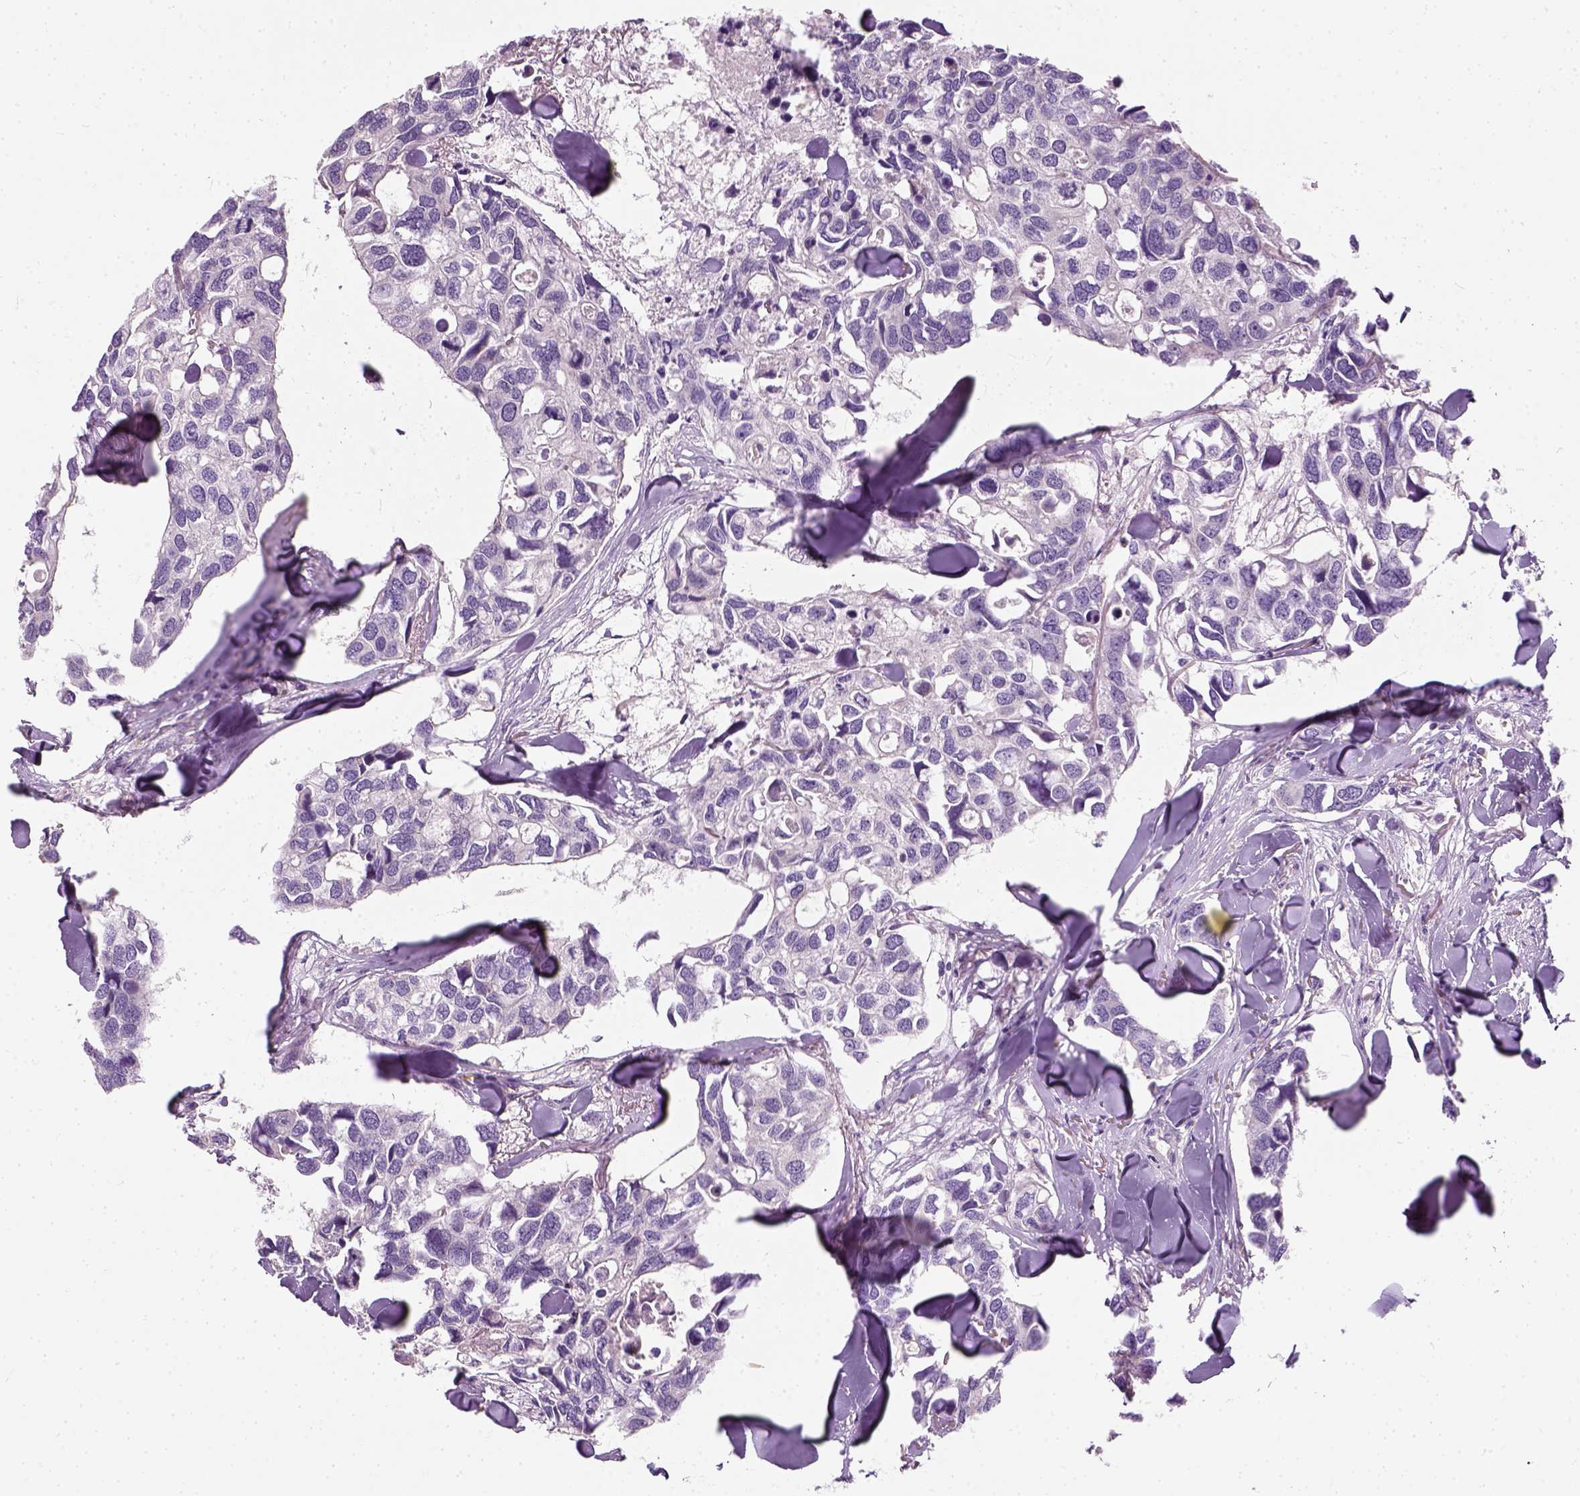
{"staining": {"intensity": "negative", "quantity": "none", "location": "none"}, "tissue": "breast cancer", "cell_type": "Tumor cells", "image_type": "cancer", "snomed": [{"axis": "morphology", "description": "Duct carcinoma"}, {"axis": "topography", "description": "Breast"}], "caption": "Breast cancer (infiltrating ductal carcinoma) was stained to show a protein in brown. There is no significant positivity in tumor cells. (Brightfield microscopy of DAB immunohistochemistry at high magnification).", "gene": "TRIM72", "patient": {"sex": "female", "age": 83}}